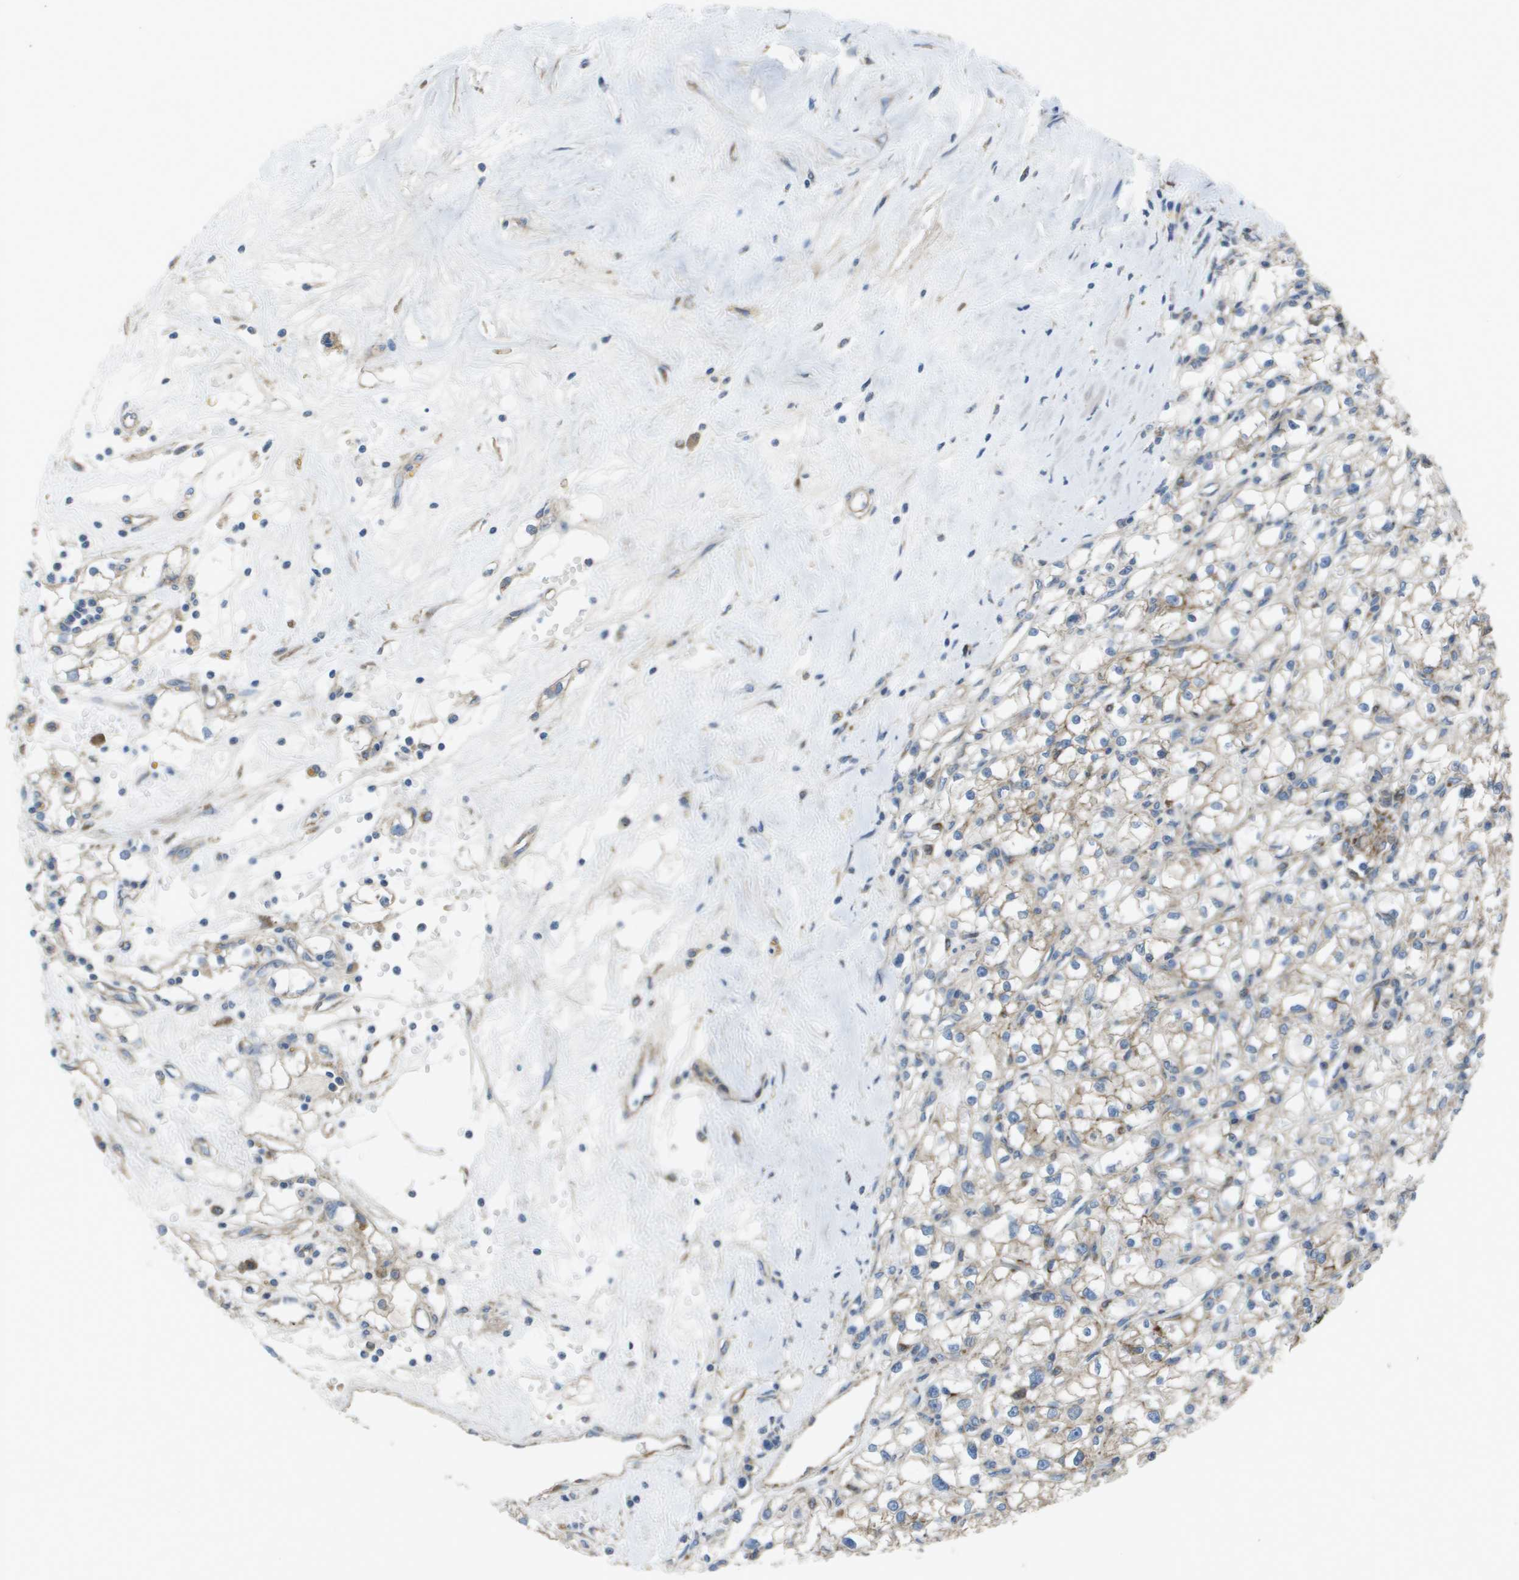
{"staining": {"intensity": "weak", "quantity": "25%-75%", "location": "cytoplasmic/membranous"}, "tissue": "renal cancer", "cell_type": "Tumor cells", "image_type": "cancer", "snomed": [{"axis": "morphology", "description": "Adenocarcinoma, NOS"}, {"axis": "topography", "description": "Kidney"}], "caption": "DAB (3,3'-diaminobenzidine) immunohistochemical staining of human renal cancer exhibits weak cytoplasmic/membranous protein expression in about 25%-75% of tumor cells.", "gene": "CLCN2", "patient": {"sex": "male", "age": 56}}